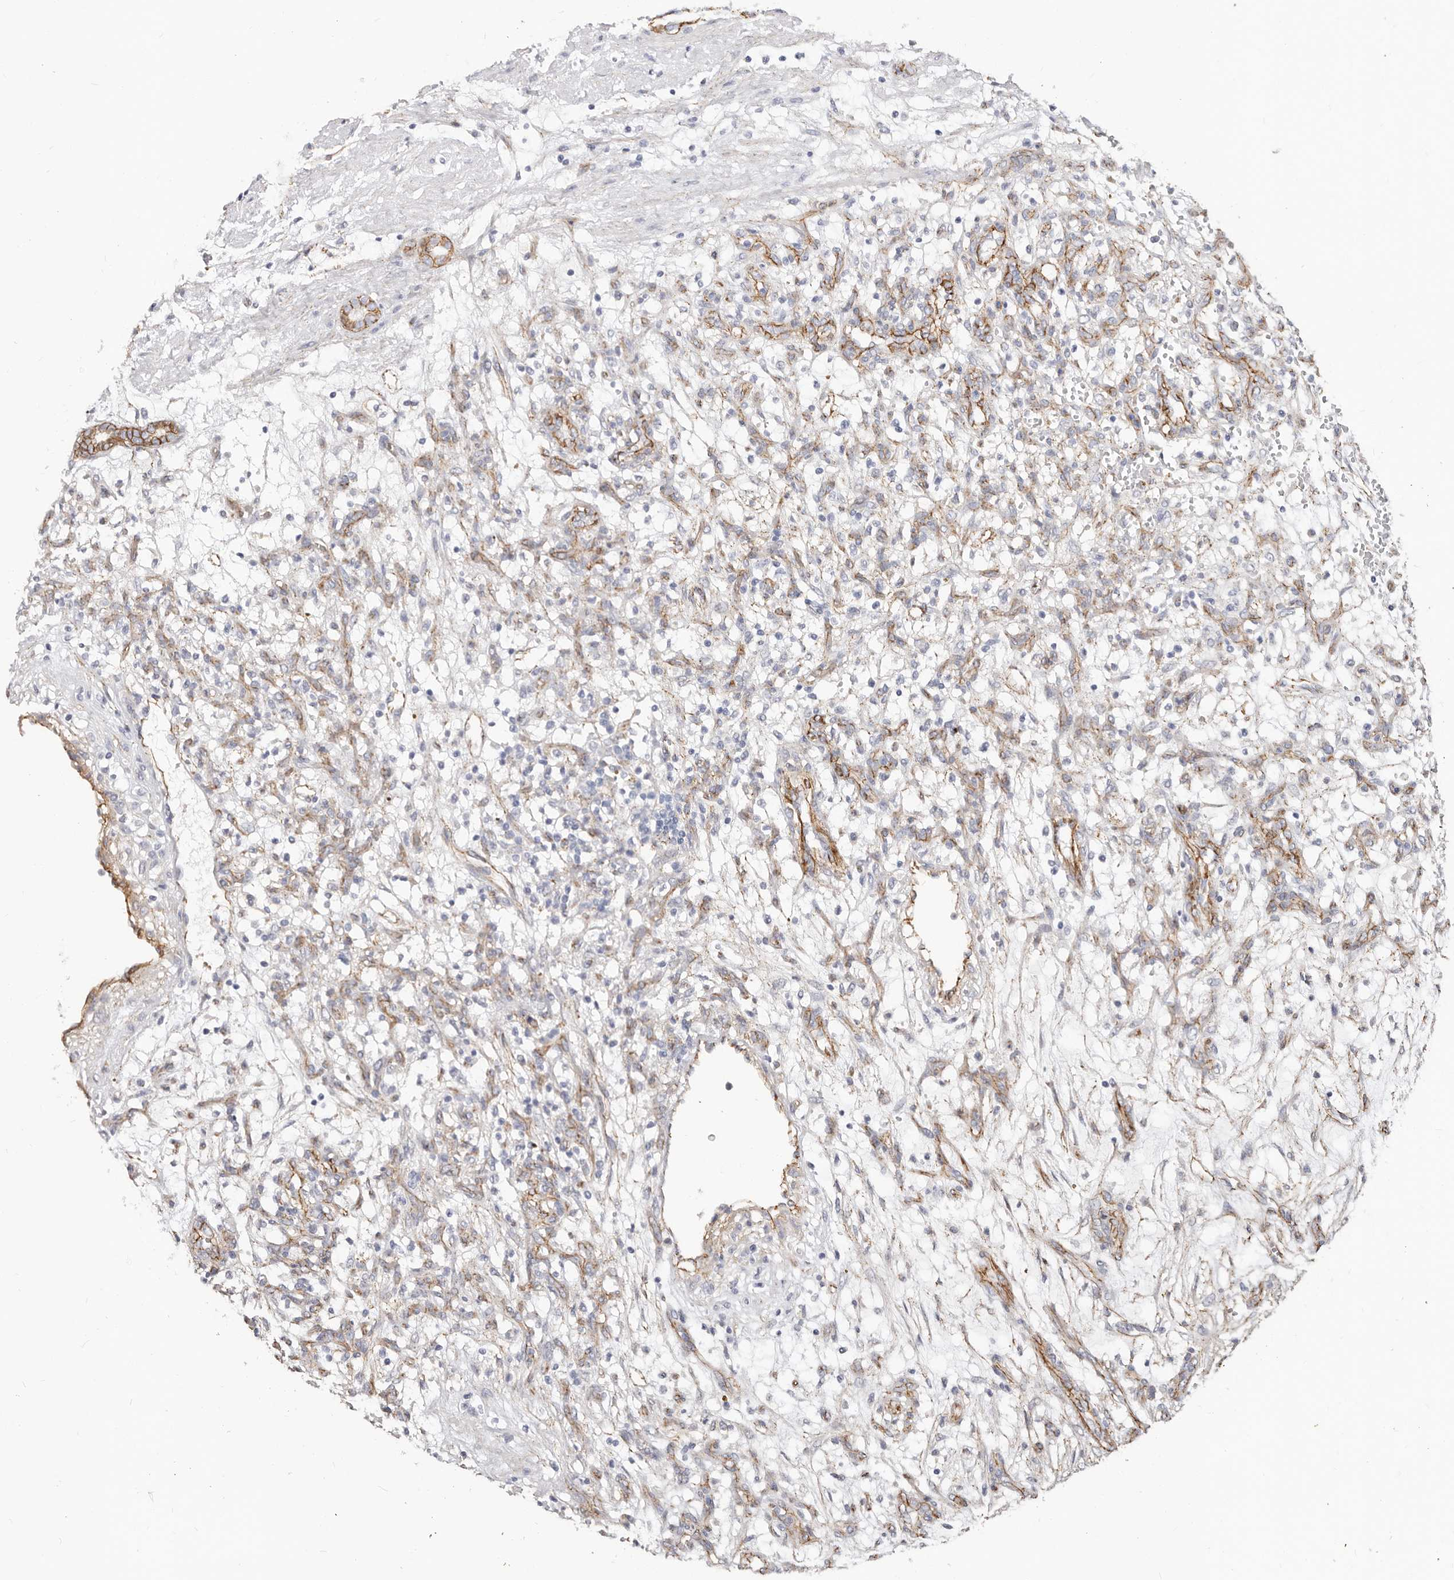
{"staining": {"intensity": "moderate", "quantity": "<25%", "location": "cytoplasmic/membranous"}, "tissue": "renal cancer", "cell_type": "Tumor cells", "image_type": "cancer", "snomed": [{"axis": "morphology", "description": "Adenocarcinoma, NOS"}, {"axis": "topography", "description": "Kidney"}], "caption": "Protein analysis of renal cancer (adenocarcinoma) tissue reveals moderate cytoplasmic/membranous expression in approximately <25% of tumor cells.", "gene": "CTNNB1", "patient": {"sex": "female", "age": 57}}